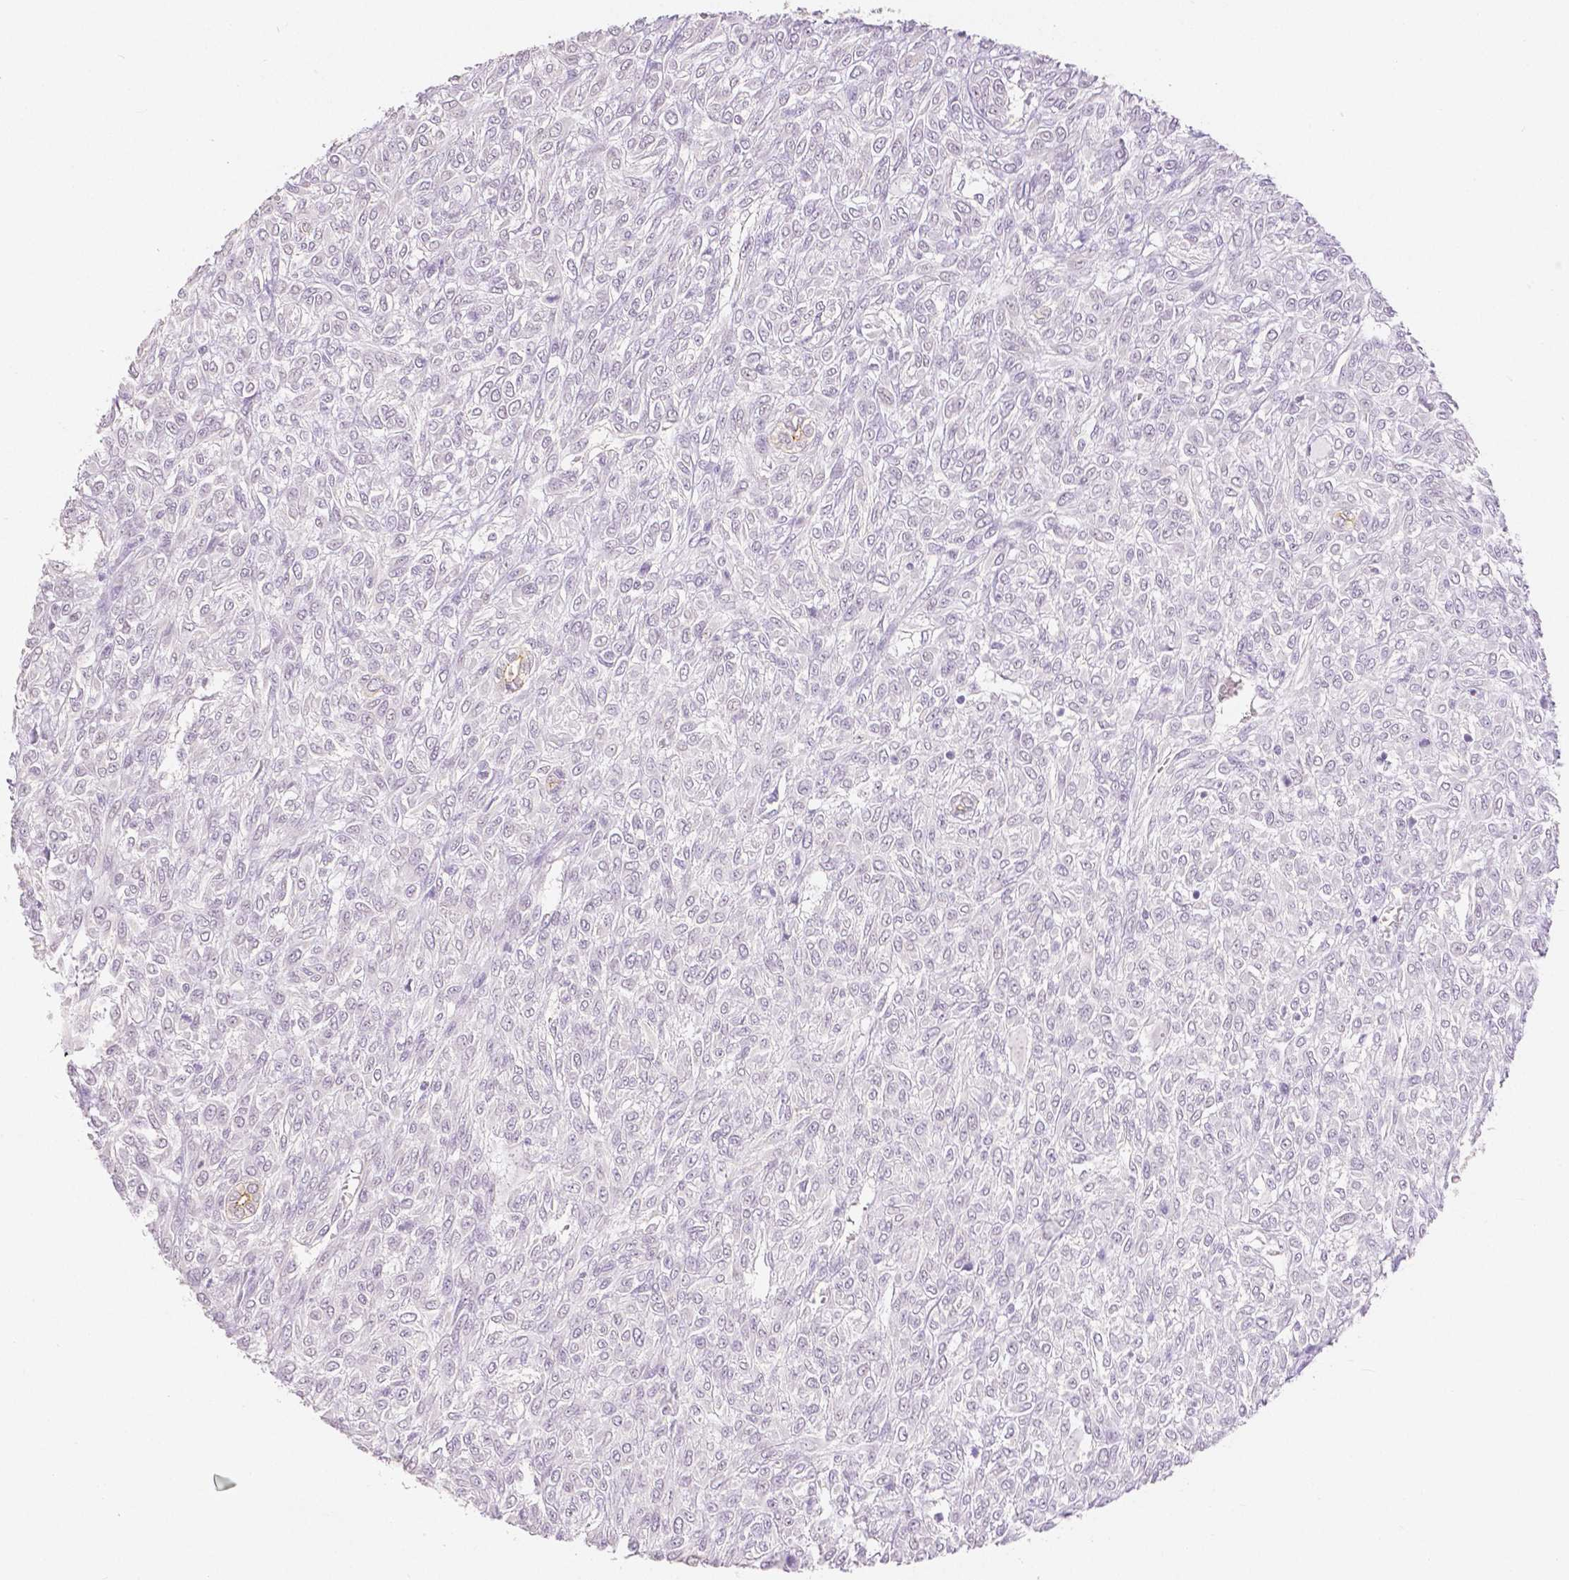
{"staining": {"intensity": "negative", "quantity": "none", "location": "none"}, "tissue": "renal cancer", "cell_type": "Tumor cells", "image_type": "cancer", "snomed": [{"axis": "morphology", "description": "Adenocarcinoma, NOS"}, {"axis": "topography", "description": "Kidney"}], "caption": "Micrograph shows no protein expression in tumor cells of renal adenocarcinoma tissue.", "gene": "OCLN", "patient": {"sex": "male", "age": 58}}